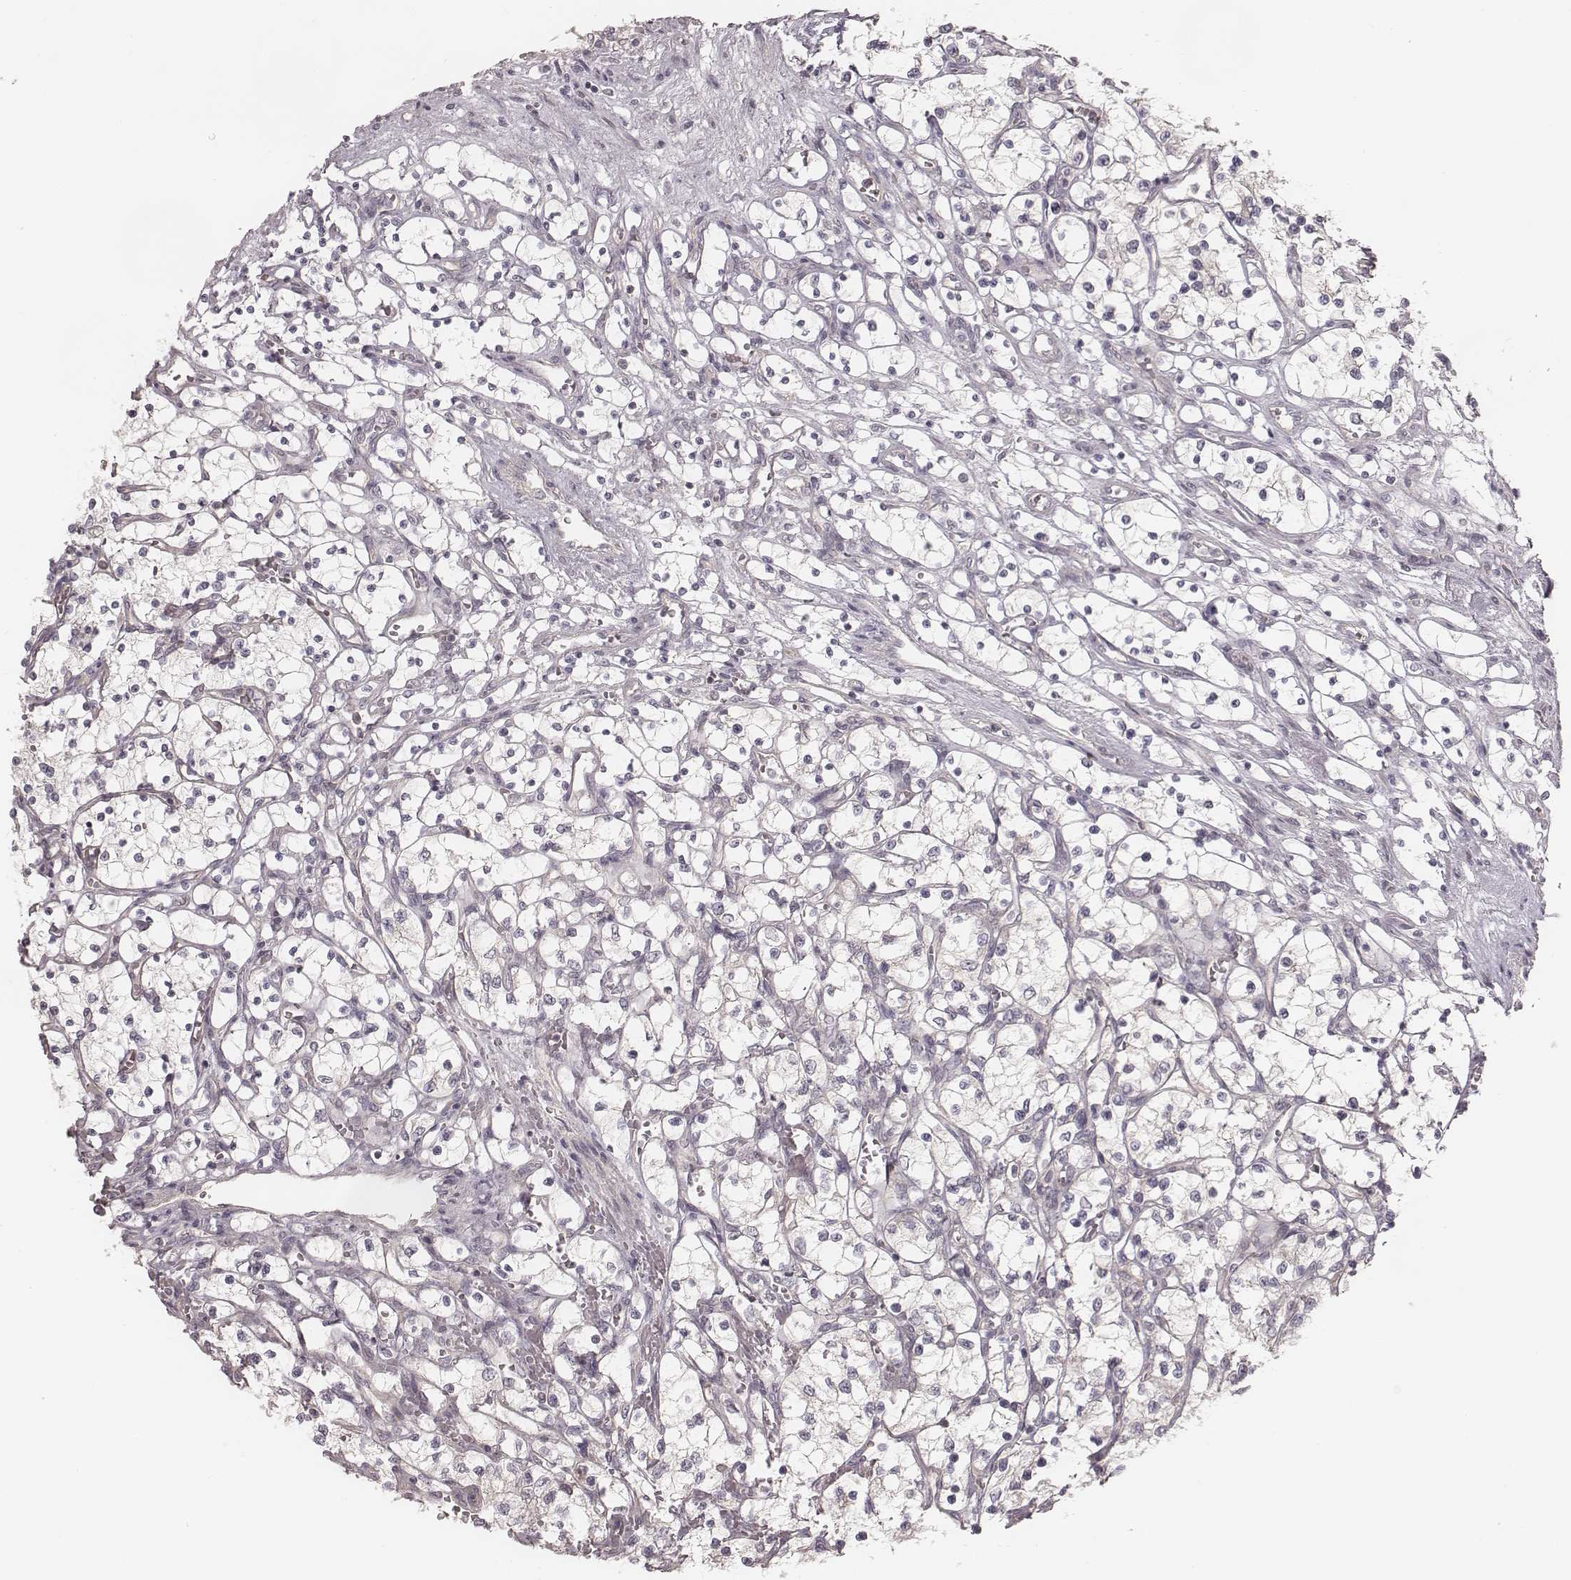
{"staining": {"intensity": "negative", "quantity": "none", "location": "none"}, "tissue": "renal cancer", "cell_type": "Tumor cells", "image_type": "cancer", "snomed": [{"axis": "morphology", "description": "Adenocarcinoma, NOS"}, {"axis": "topography", "description": "Kidney"}], "caption": "An image of renal cancer stained for a protein demonstrates no brown staining in tumor cells. The staining was performed using DAB to visualize the protein expression in brown, while the nuclei were stained in blue with hematoxylin (Magnification: 20x).", "gene": "TDRD5", "patient": {"sex": "female", "age": 69}}